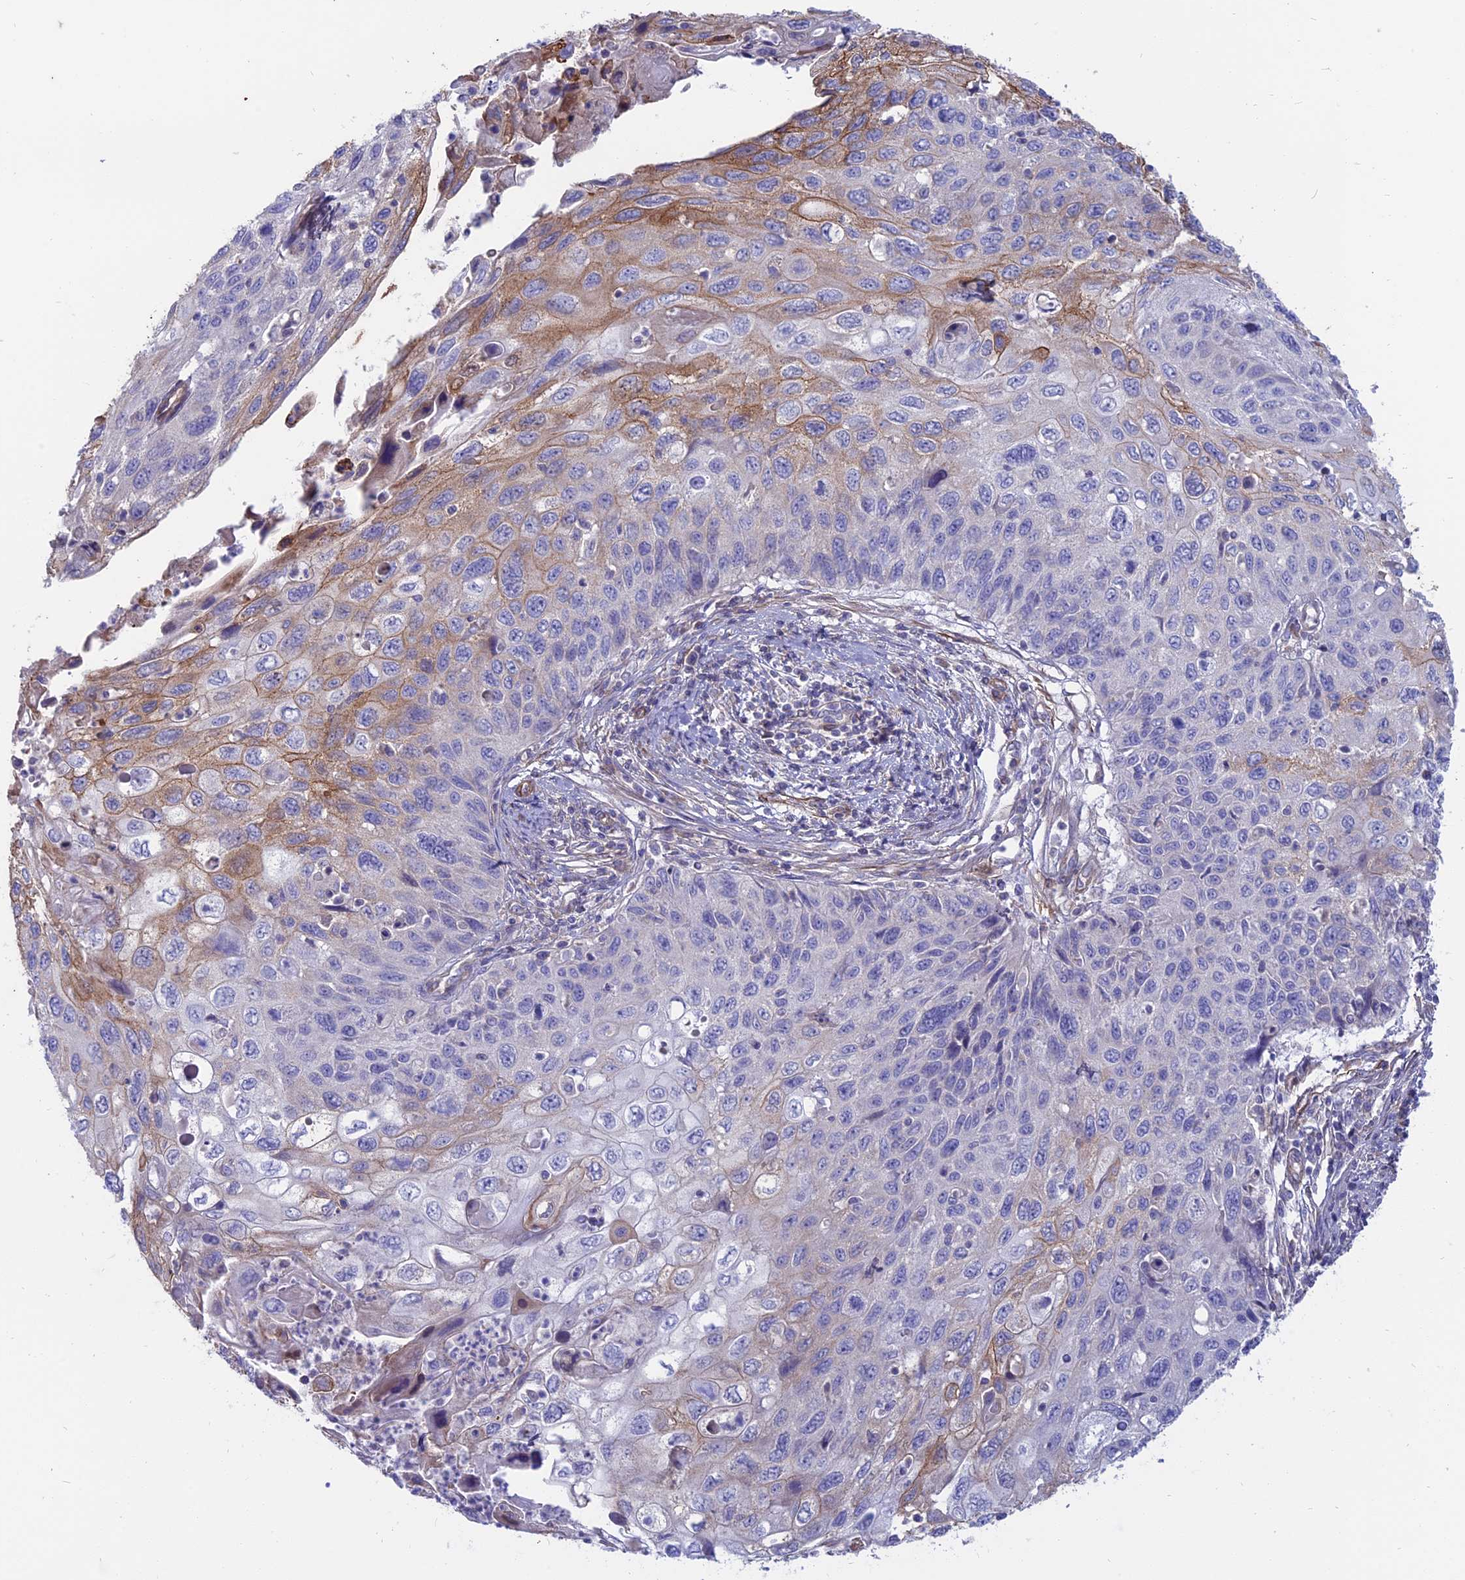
{"staining": {"intensity": "moderate", "quantity": "<25%", "location": "cytoplasmic/membranous"}, "tissue": "cervical cancer", "cell_type": "Tumor cells", "image_type": "cancer", "snomed": [{"axis": "morphology", "description": "Squamous cell carcinoma, NOS"}, {"axis": "topography", "description": "Cervix"}], "caption": "There is low levels of moderate cytoplasmic/membranous staining in tumor cells of cervical squamous cell carcinoma, as demonstrated by immunohistochemical staining (brown color).", "gene": "MYO5B", "patient": {"sex": "female", "age": 70}}